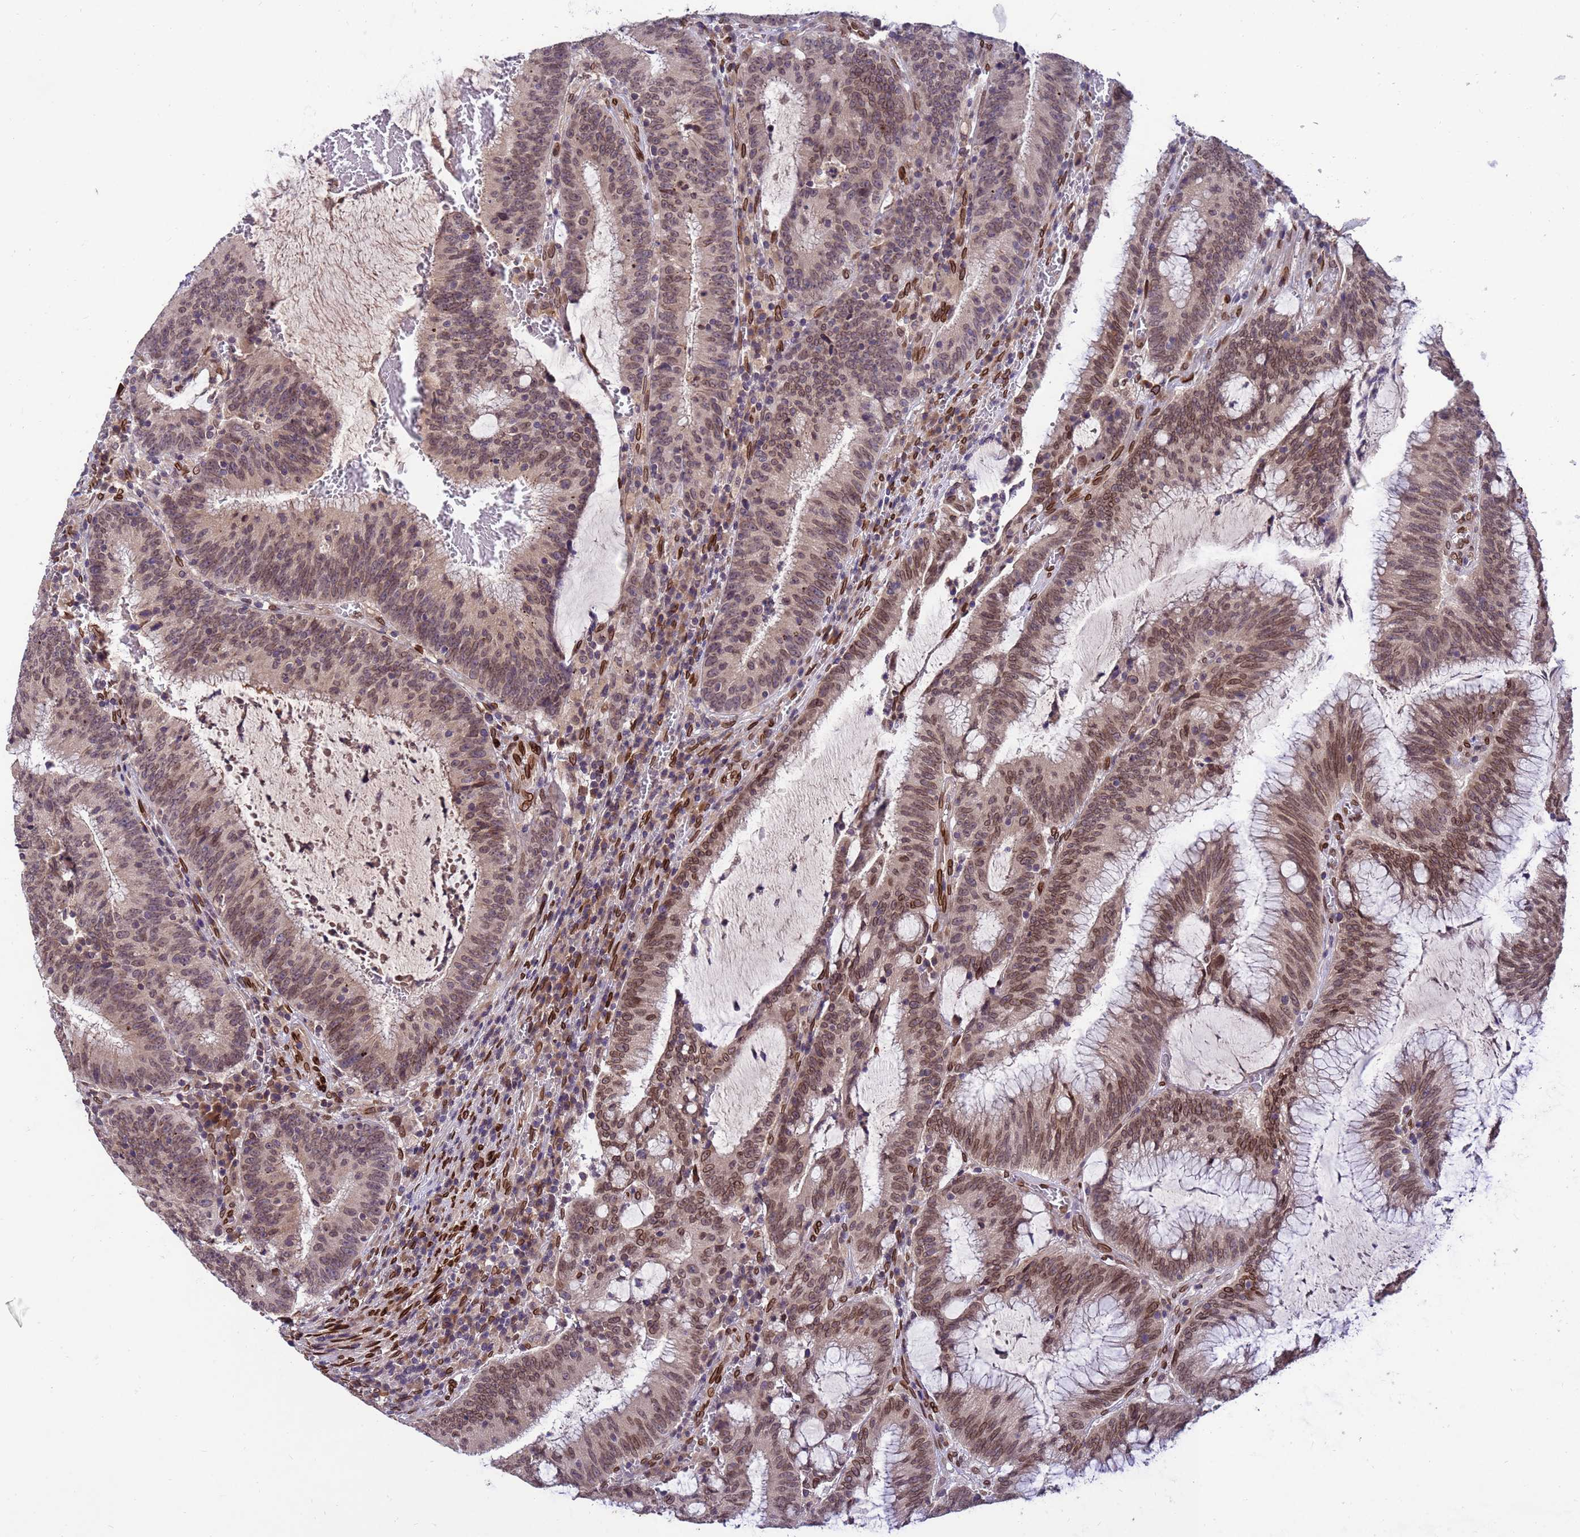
{"staining": {"intensity": "moderate", "quantity": ">75%", "location": "cytoplasmic/membranous,nuclear"}, "tissue": "colorectal cancer", "cell_type": "Tumor cells", "image_type": "cancer", "snomed": [{"axis": "morphology", "description": "Adenocarcinoma, NOS"}, {"axis": "topography", "description": "Rectum"}], "caption": "The photomicrograph exhibits a brown stain indicating the presence of a protein in the cytoplasmic/membranous and nuclear of tumor cells in colorectal cancer (adenocarcinoma).", "gene": "GPR135", "patient": {"sex": "female", "age": 77}}